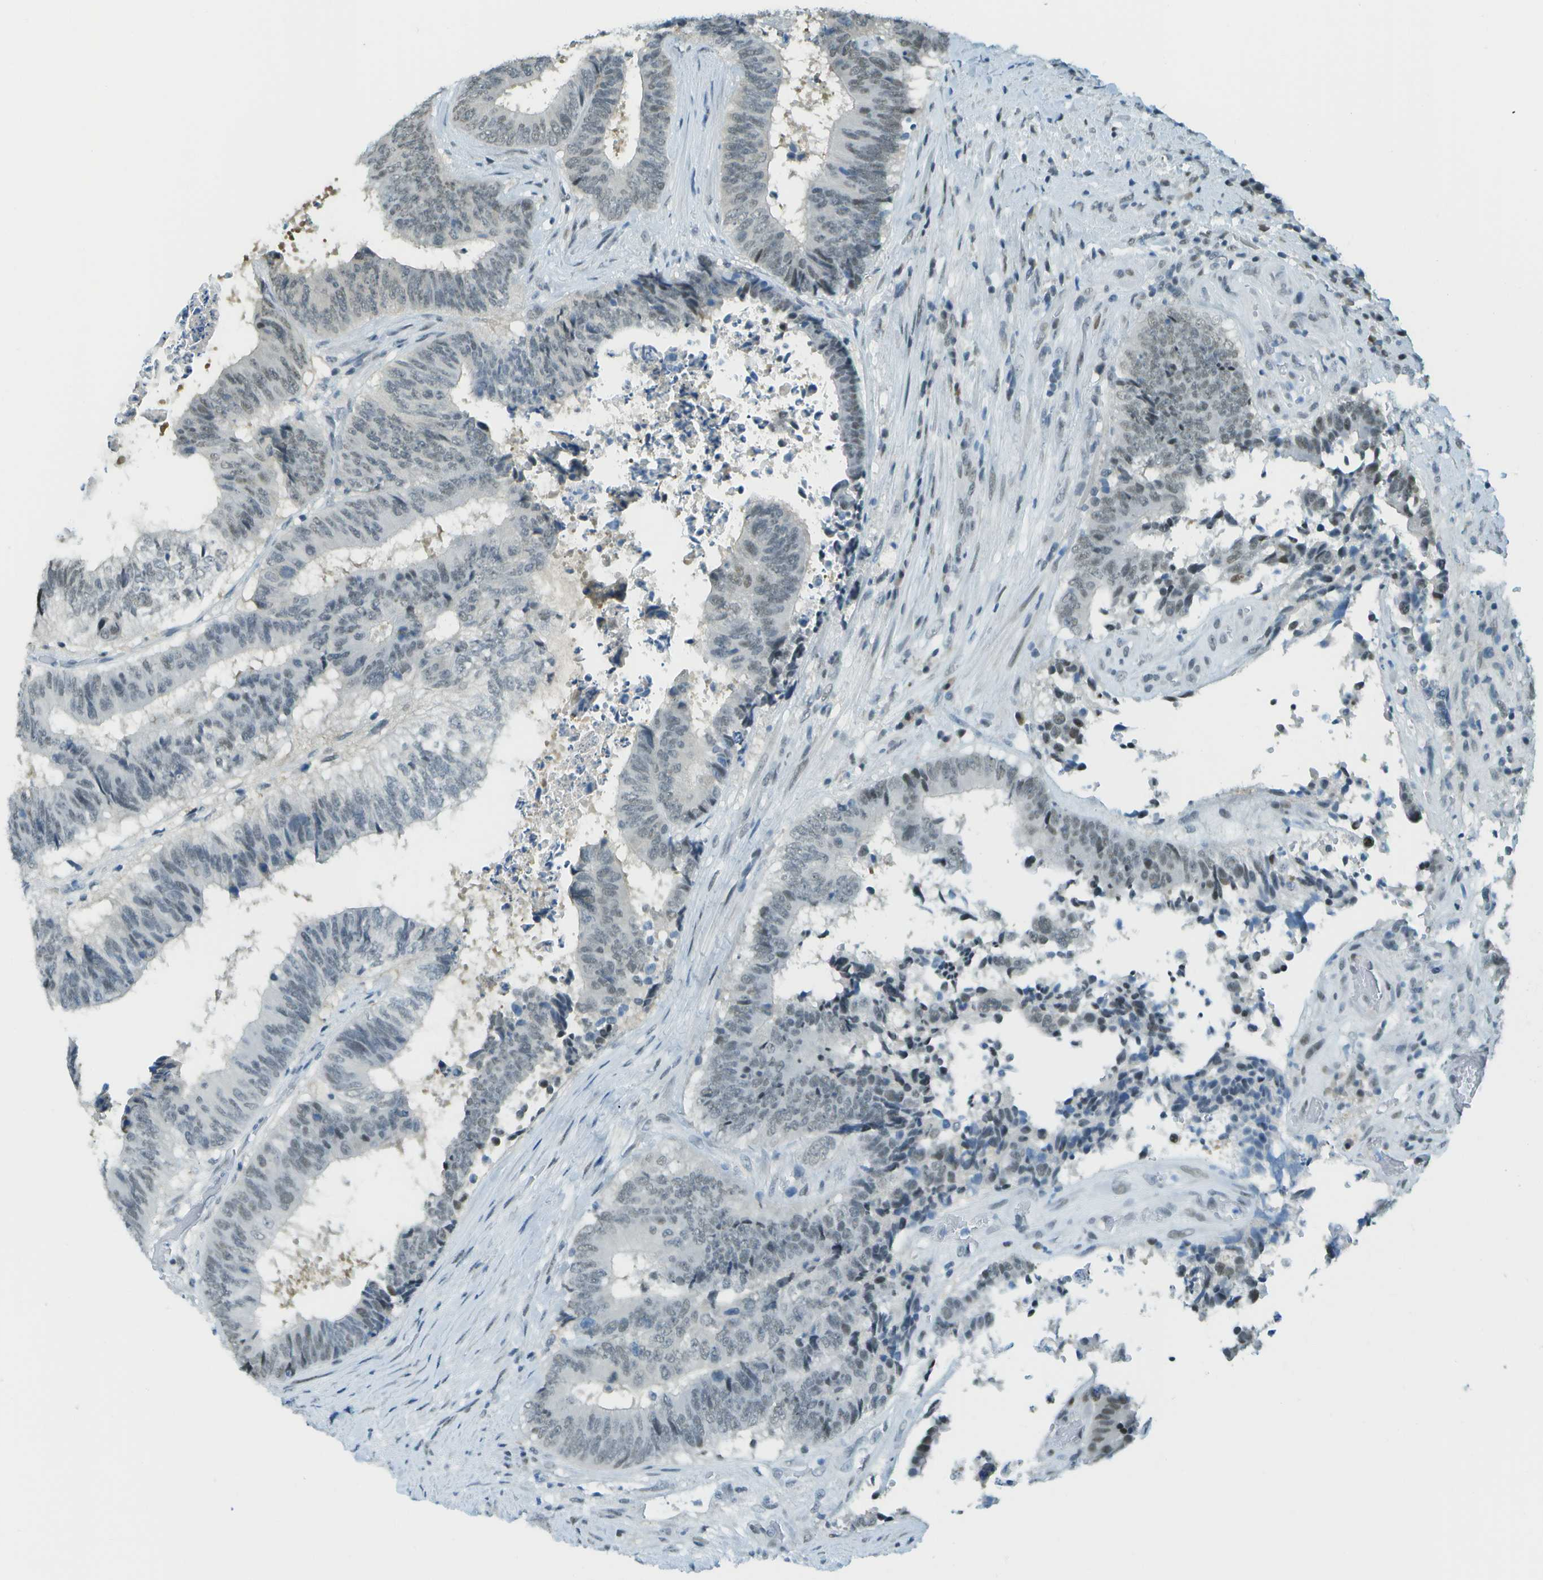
{"staining": {"intensity": "weak", "quantity": "25%-75%", "location": "nuclear"}, "tissue": "colorectal cancer", "cell_type": "Tumor cells", "image_type": "cancer", "snomed": [{"axis": "morphology", "description": "Adenocarcinoma, NOS"}, {"axis": "topography", "description": "Rectum"}], "caption": "A high-resolution micrograph shows immunohistochemistry (IHC) staining of adenocarcinoma (colorectal), which shows weak nuclear staining in approximately 25%-75% of tumor cells.", "gene": "NEK11", "patient": {"sex": "male", "age": 72}}